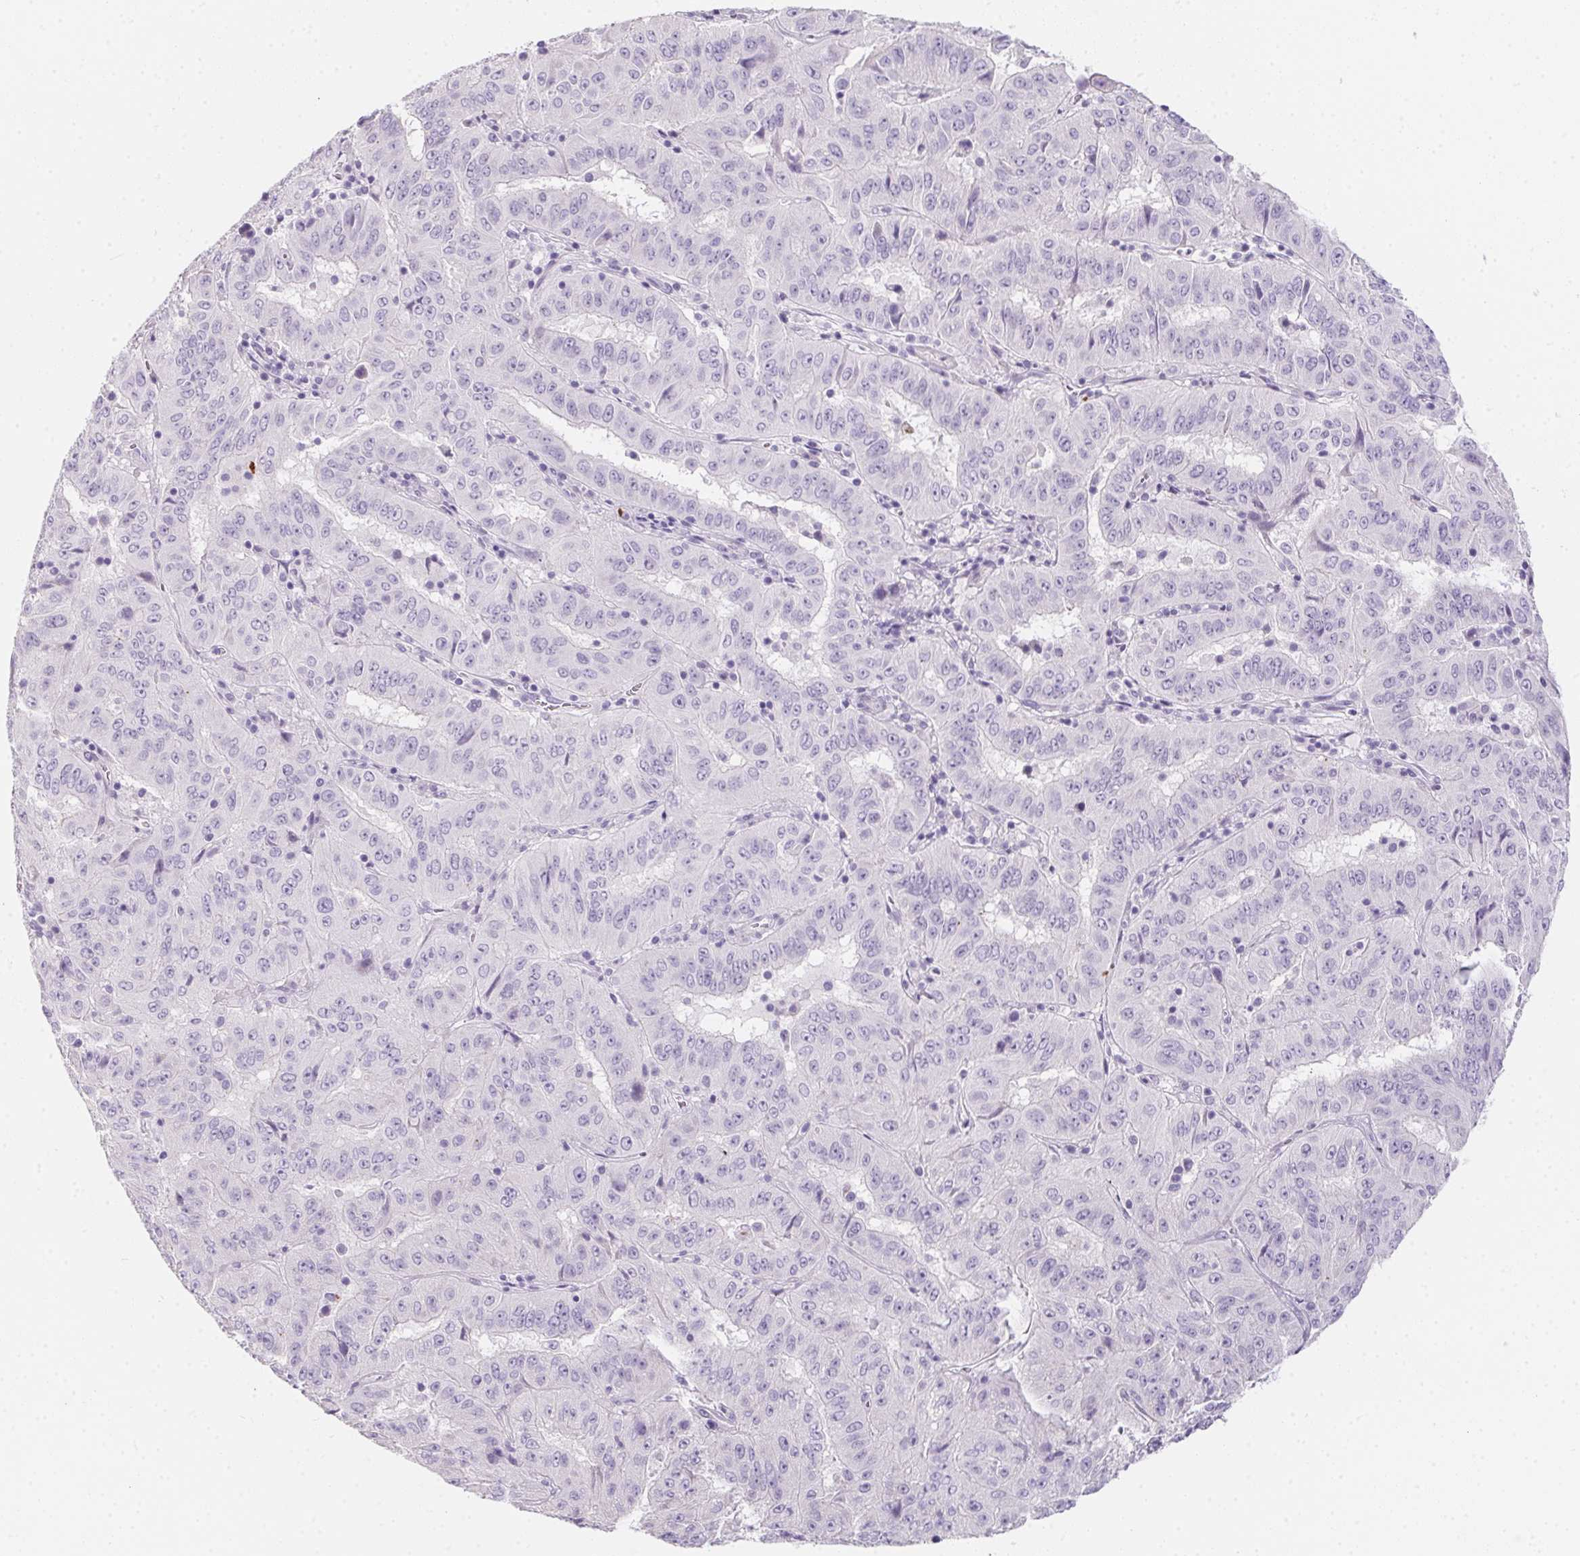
{"staining": {"intensity": "negative", "quantity": "none", "location": "none"}, "tissue": "pancreatic cancer", "cell_type": "Tumor cells", "image_type": "cancer", "snomed": [{"axis": "morphology", "description": "Adenocarcinoma, NOS"}, {"axis": "topography", "description": "Pancreas"}], "caption": "A photomicrograph of pancreatic cancer (adenocarcinoma) stained for a protein demonstrates no brown staining in tumor cells. The staining was performed using DAB to visualize the protein expression in brown, while the nuclei were stained in blue with hematoxylin (Magnification: 20x).", "gene": "MYL4", "patient": {"sex": "male", "age": 63}}